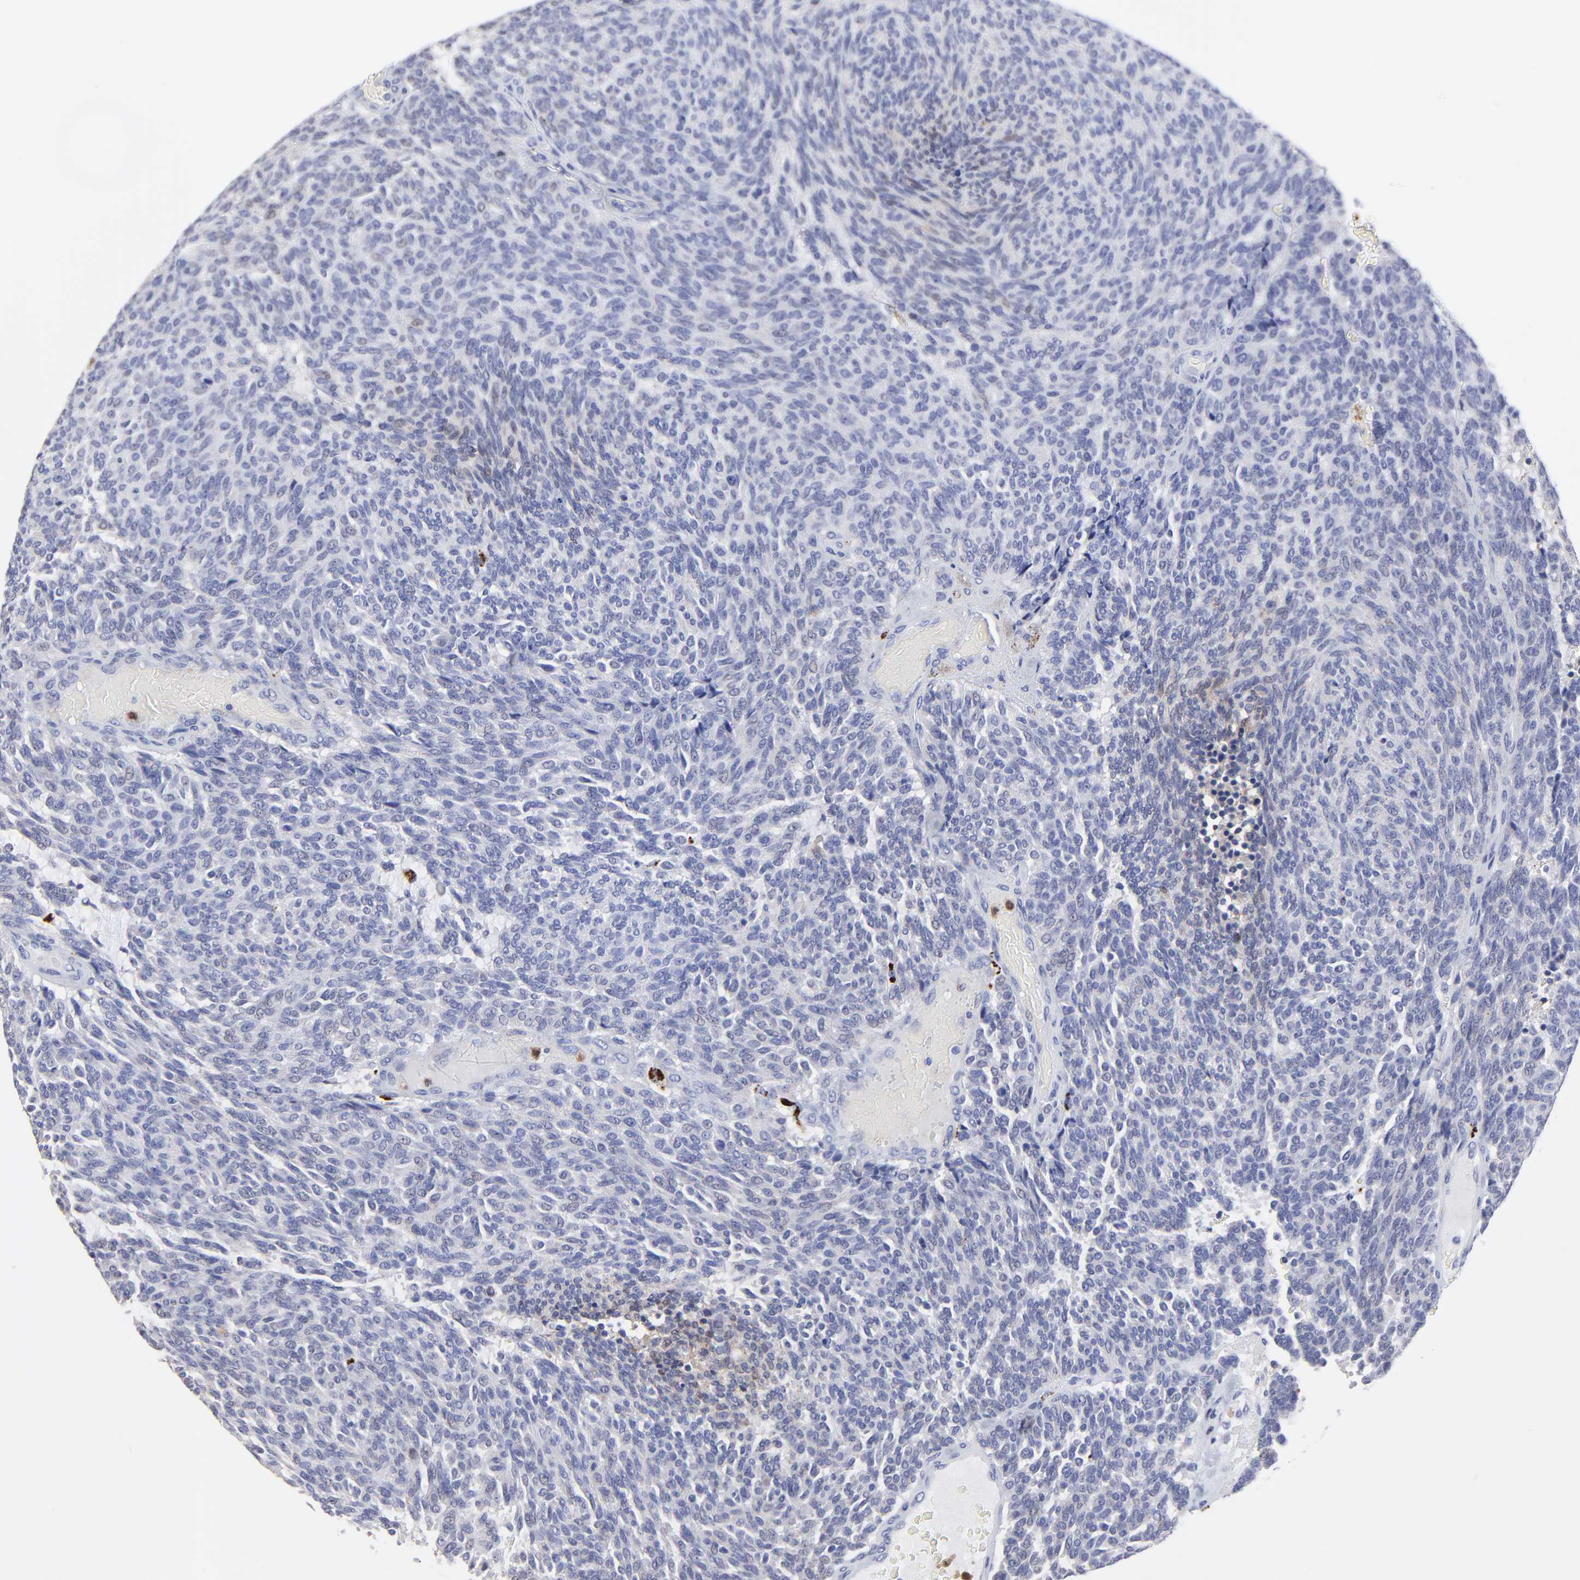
{"staining": {"intensity": "negative", "quantity": "none", "location": "none"}, "tissue": "carcinoid", "cell_type": "Tumor cells", "image_type": "cancer", "snomed": [{"axis": "morphology", "description": "Carcinoid, malignant, NOS"}, {"axis": "topography", "description": "Pancreas"}], "caption": "Tumor cells show no significant protein staining in carcinoid.", "gene": "SMARCA1", "patient": {"sex": "female", "age": 54}}